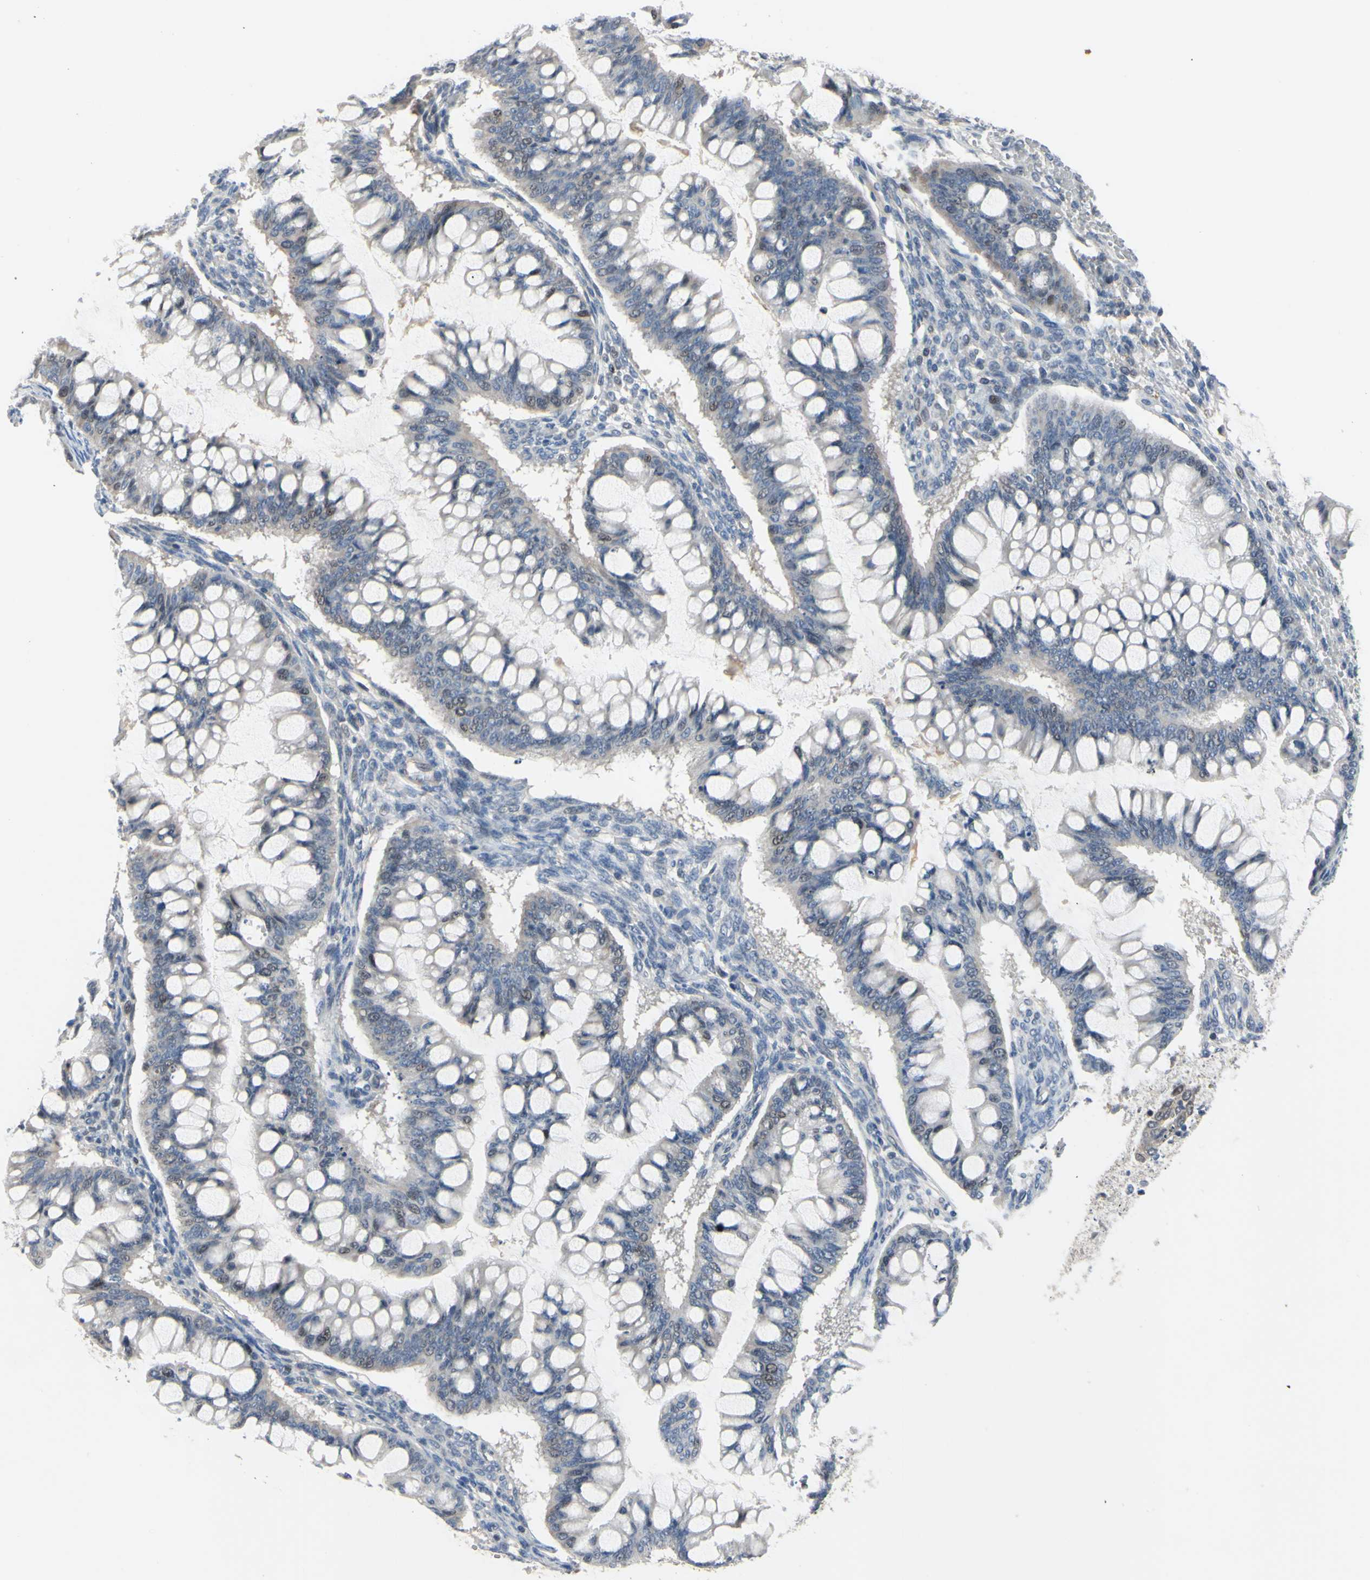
{"staining": {"intensity": "weak", "quantity": "<25%", "location": "nuclear"}, "tissue": "ovarian cancer", "cell_type": "Tumor cells", "image_type": "cancer", "snomed": [{"axis": "morphology", "description": "Cystadenocarcinoma, mucinous, NOS"}, {"axis": "topography", "description": "Ovary"}], "caption": "This is an IHC photomicrograph of mucinous cystadenocarcinoma (ovarian). There is no expression in tumor cells.", "gene": "LHX9", "patient": {"sex": "female", "age": 73}}